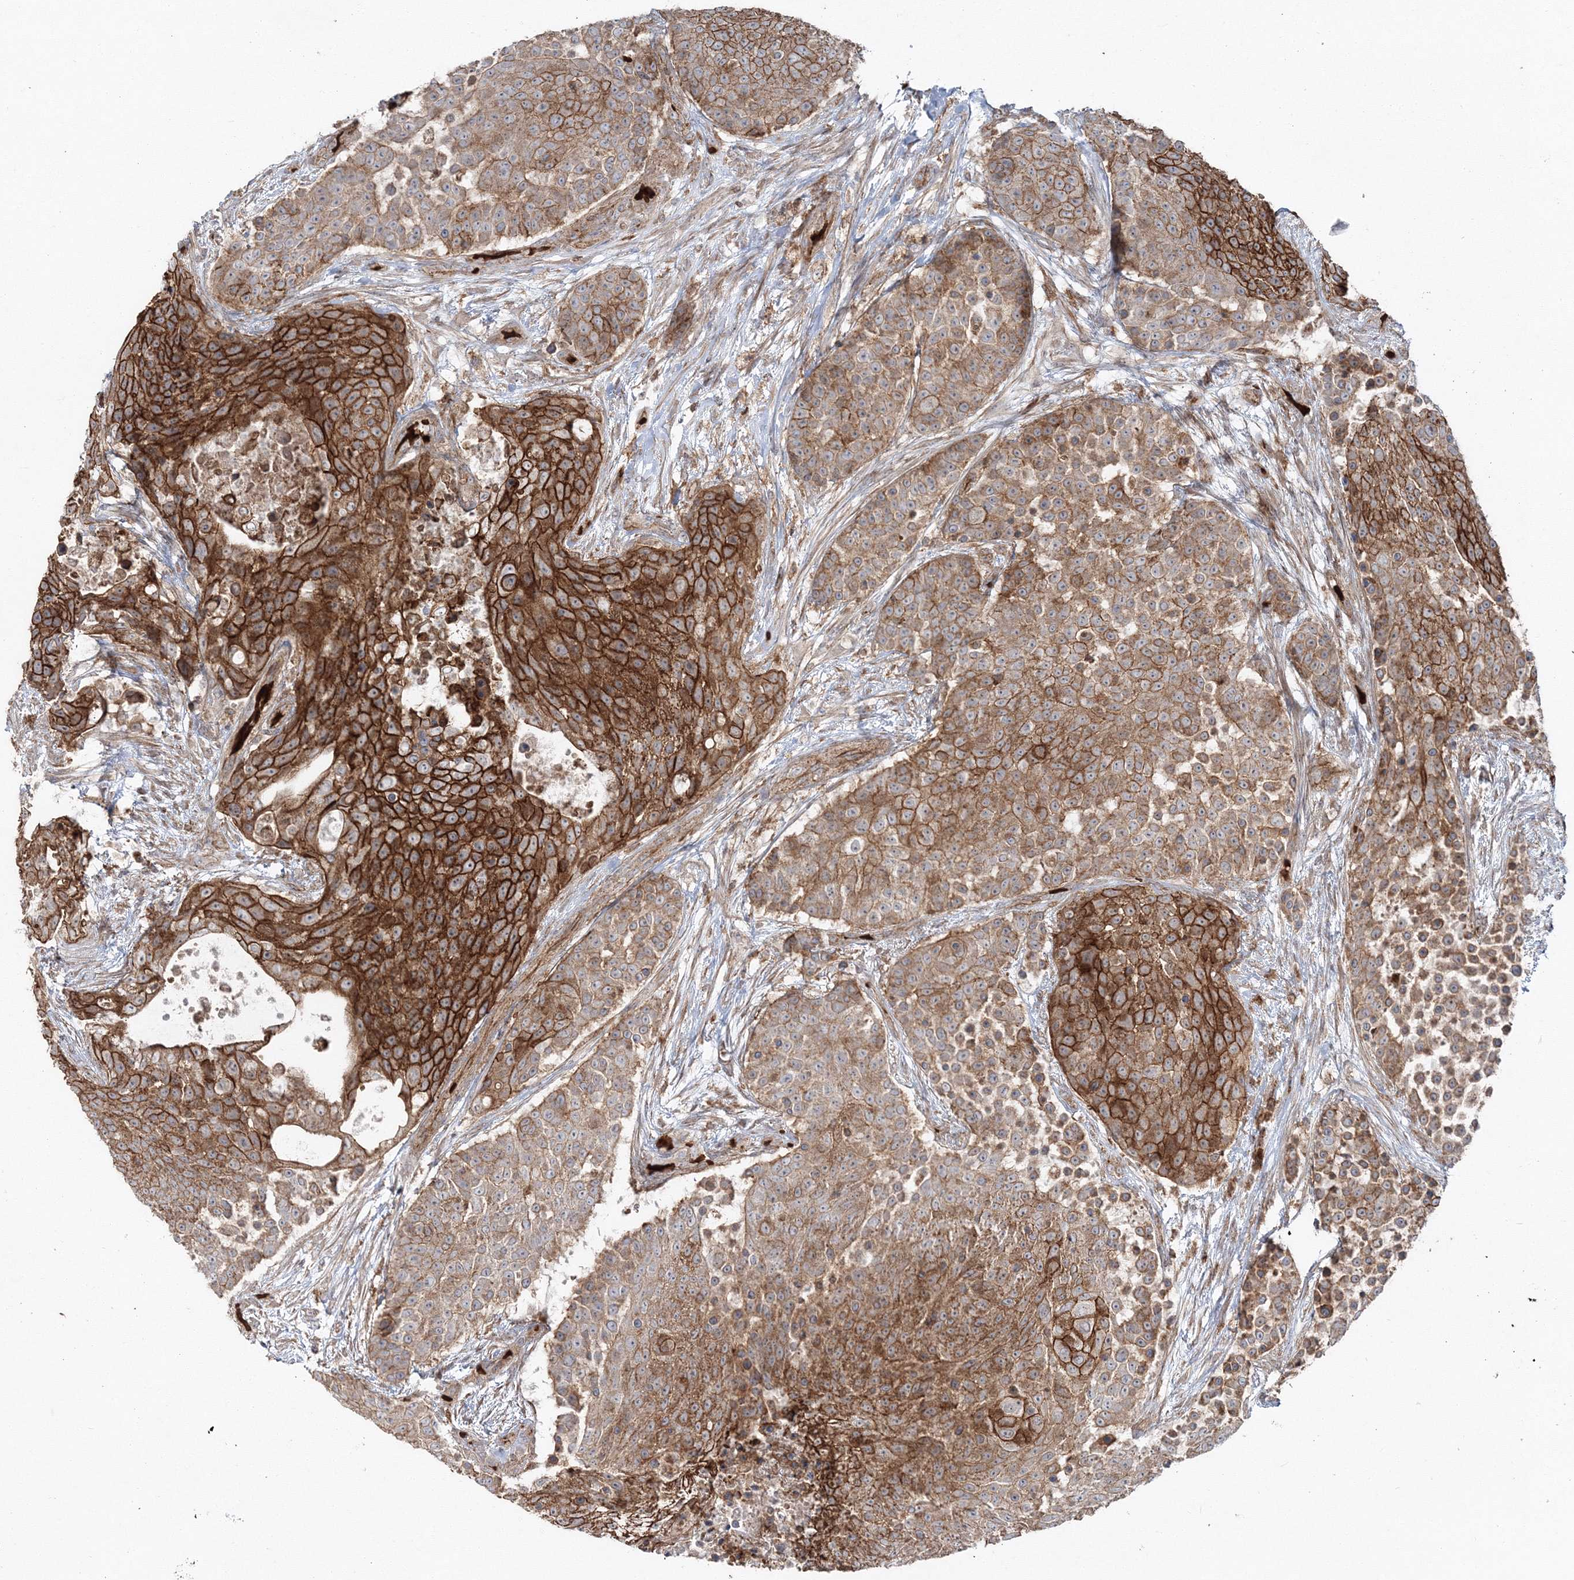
{"staining": {"intensity": "strong", "quantity": ">75%", "location": "cytoplasmic/membranous"}, "tissue": "urothelial cancer", "cell_type": "Tumor cells", "image_type": "cancer", "snomed": [{"axis": "morphology", "description": "Urothelial carcinoma, High grade"}, {"axis": "topography", "description": "Urinary bladder"}], "caption": "Immunohistochemistry of human high-grade urothelial carcinoma demonstrates high levels of strong cytoplasmic/membranous expression in approximately >75% of tumor cells.", "gene": "PCBD2", "patient": {"sex": "female", "age": 63}}